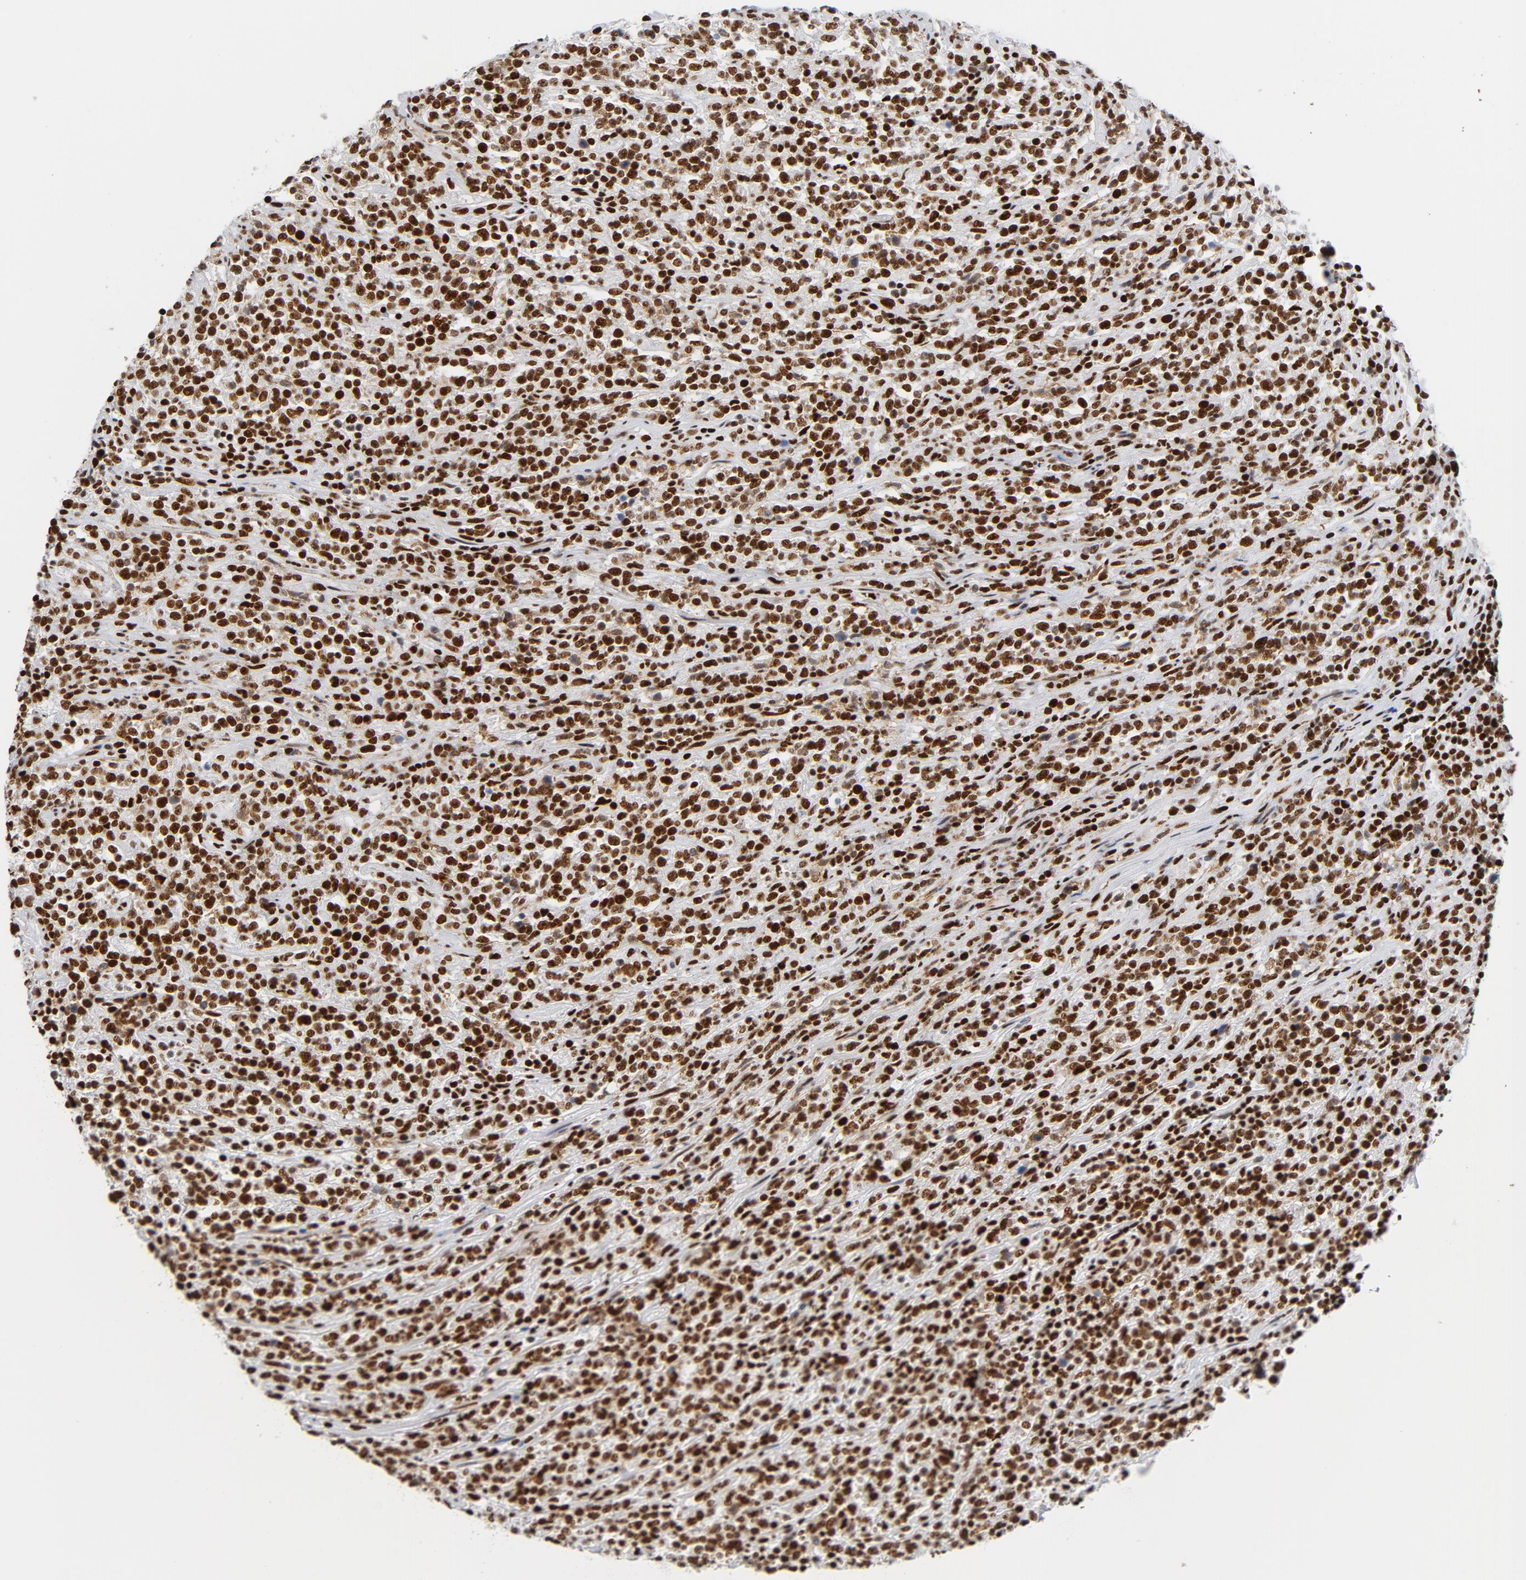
{"staining": {"intensity": "strong", "quantity": ">75%", "location": "nuclear"}, "tissue": "lymphoma", "cell_type": "Tumor cells", "image_type": "cancer", "snomed": [{"axis": "morphology", "description": "Malignant lymphoma, non-Hodgkin's type, High grade"}, {"axis": "topography", "description": "Soft tissue"}], "caption": "IHC image of neoplastic tissue: lymphoma stained using immunohistochemistry displays high levels of strong protein expression localized specifically in the nuclear of tumor cells, appearing as a nuclear brown color.", "gene": "XRCC5", "patient": {"sex": "male", "age": 18}}